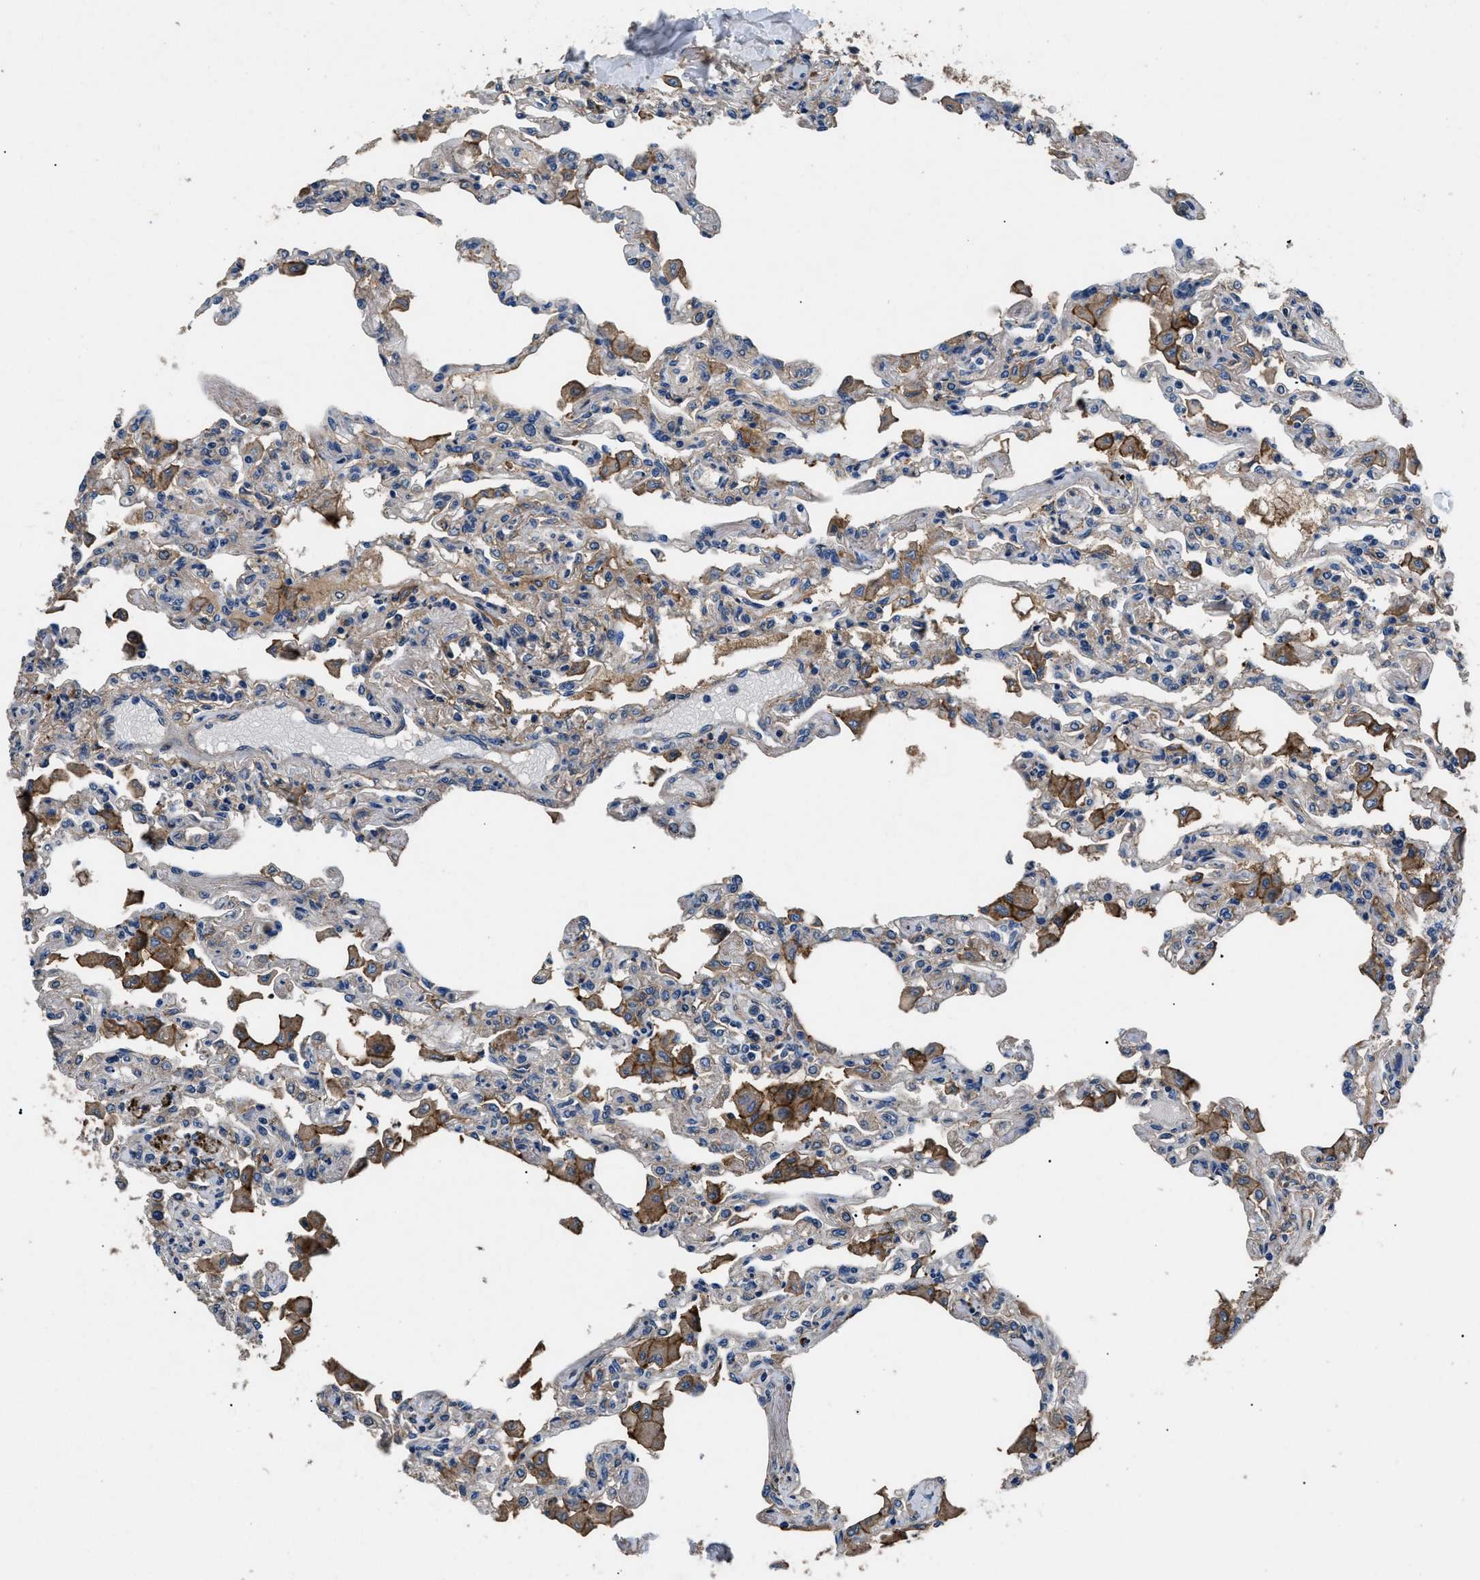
{"staining": {"intensity": "moderate", "quantity": "25%-75%", "location": "cytoplasmic/membranous"}, "tissue": "lung", "cell_type": "Alveolar cells", "image_type": "normal", "snomed": [{"axis": "morphology", "description": "Normal tissue, NOS"}, {"axis": "topography", "description": "Bronchus"}, {"axis": "topography", "description": "Lung"}], "caption": "Immunohistochemistry (IHC) (DAB) staining of normal lung reveals moderate cytoplasmic/membranous protein staining in approximately 25%-75% of alveolar cells.", "gene": "CD276", "patient": {"sex": "female", "age": 49}}